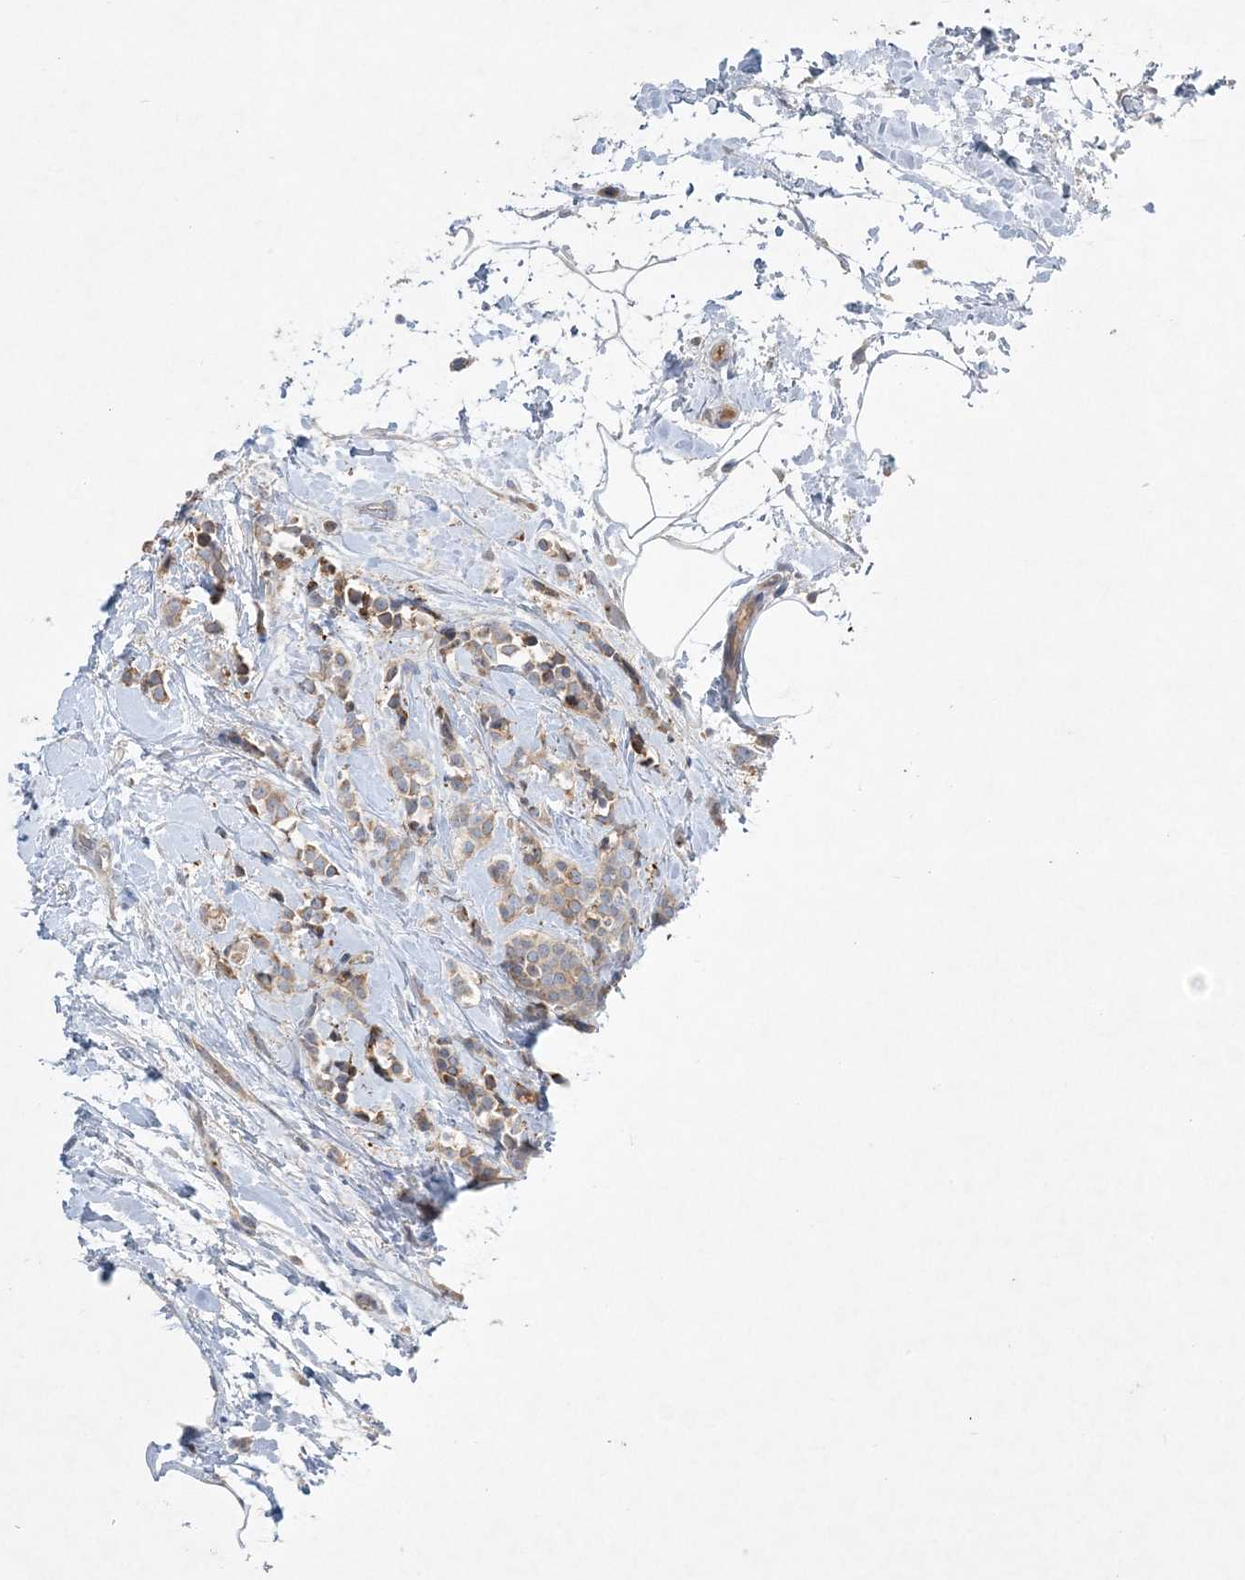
{"staining": {"intensity": "weak", "quantity": "25%-75%", "location": "cytoplasmic/membranous"}, "tissue": "breast cancer", "cell_type": "Tumor cells", "image_type": "cancer", "snomed": [{"axis": "morphology", "description": "Lobular carcinoma, in situ"}, {"axis": "morphology", "description": "Lobular carcinoma"}, {"axis": "topography", "description": "Breast"}], "caption": "Tumor cells show low levels of weak cytoplasmic/membranous positivity in about 25%-75% of cells in lobular carcinoma in situ (breast).", "gene": "ADCK2", "patient": {"sex": "female", "age": 41}}